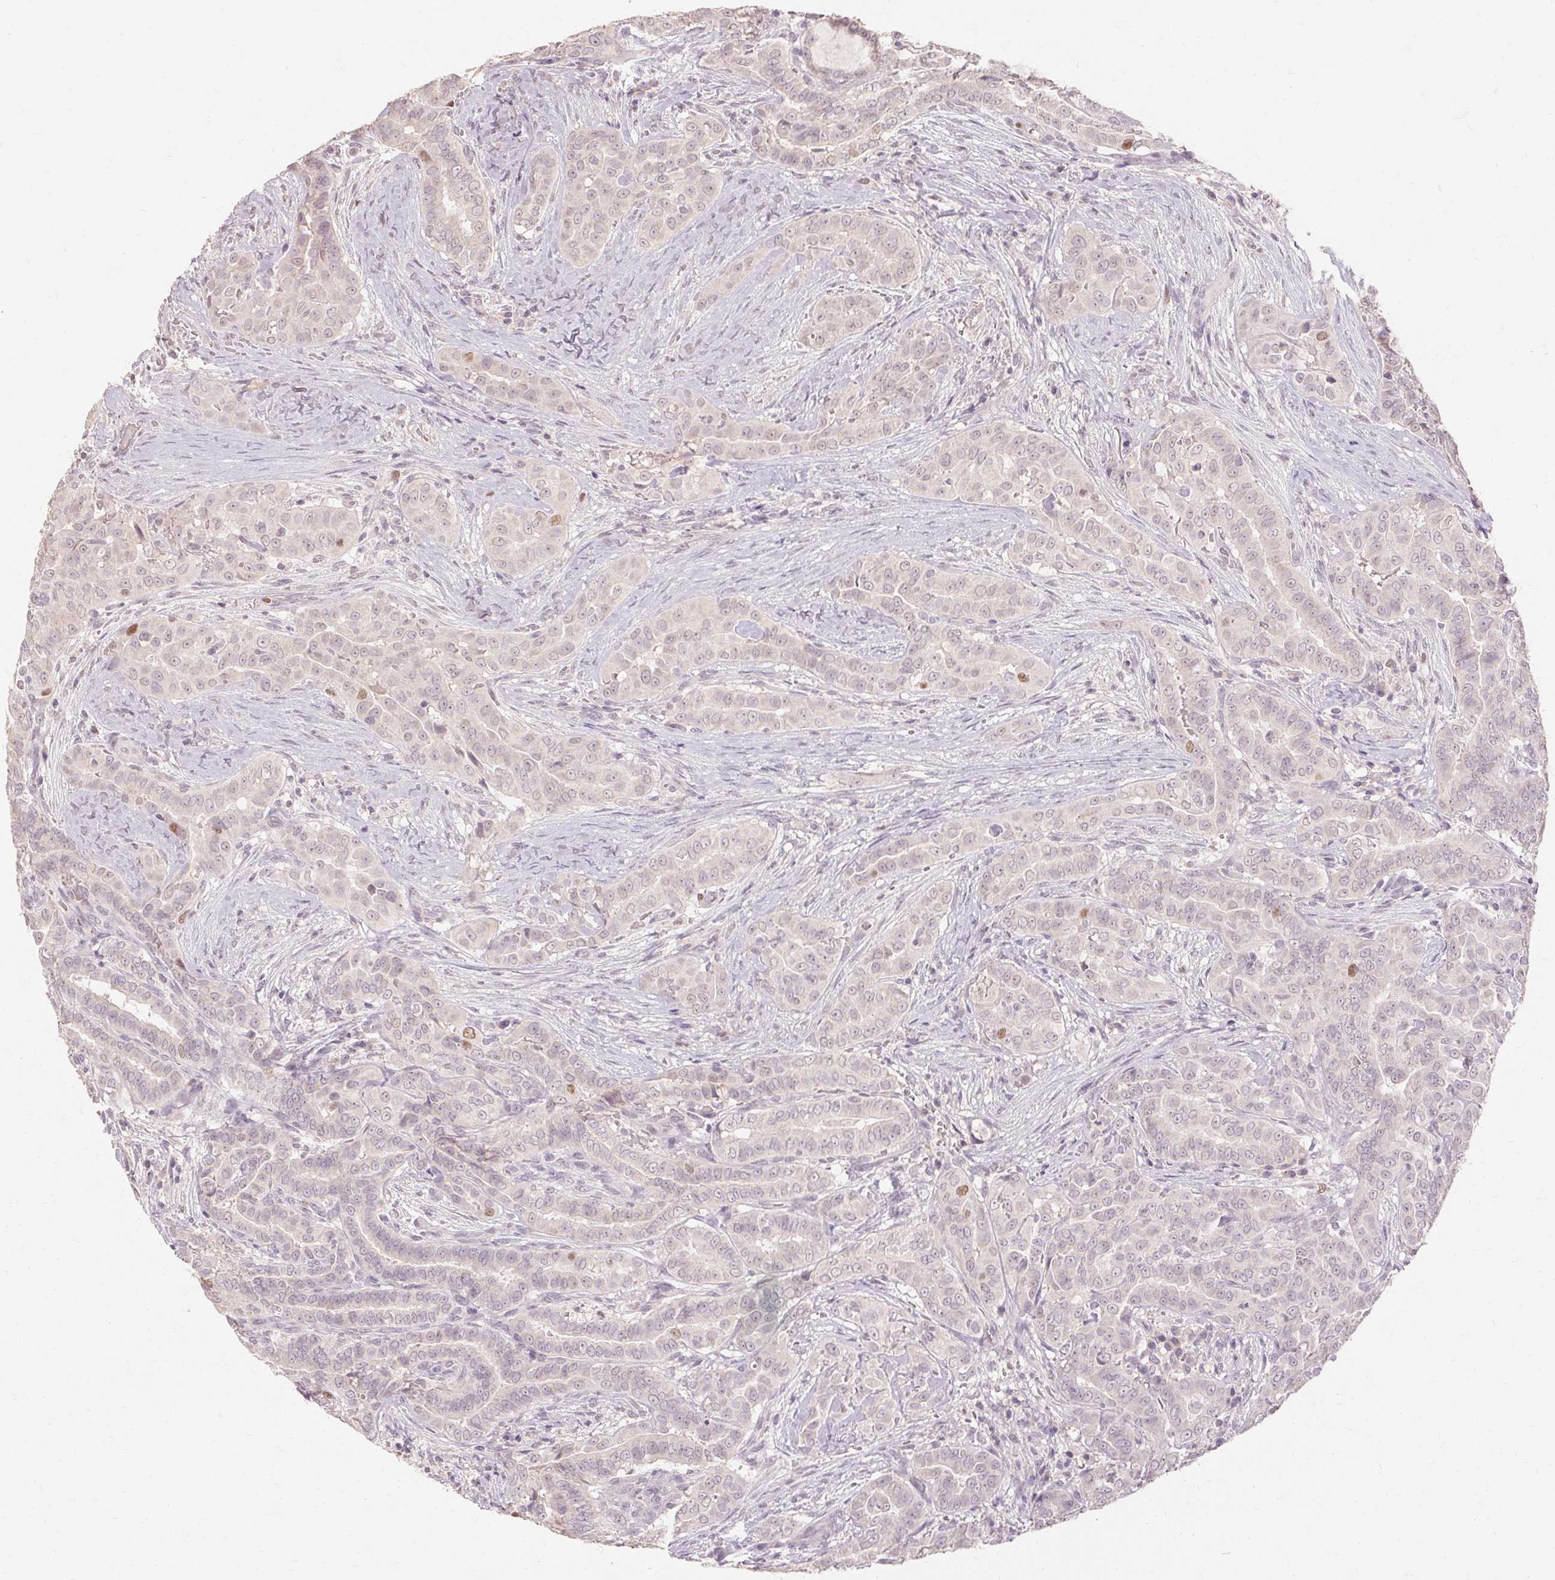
{"staining": {"intensity": "negative", "quantity": "none", "location": "none"}, "tissue": "thyroid cancer", "cell_type": "Tumor cells", "image_type": "cancer", "snomed": [{"axis": "morphology", "description": "Papillary adenocarcinoma, NOS"}, {"axis": "morphology", "description": "Papillary adenoma metastatic"}, {"axis": "topography", "description": "Thyroid gland"}], "caption": "This micrograph is of thyroid papillary adenocarcinoma stained with IHC to label a protein in brown with the nuclei are counter-stained blue. There is no staining in tumor cells.", "gene": "SKP2", "patient": {"sex": "female", "age": 50}}